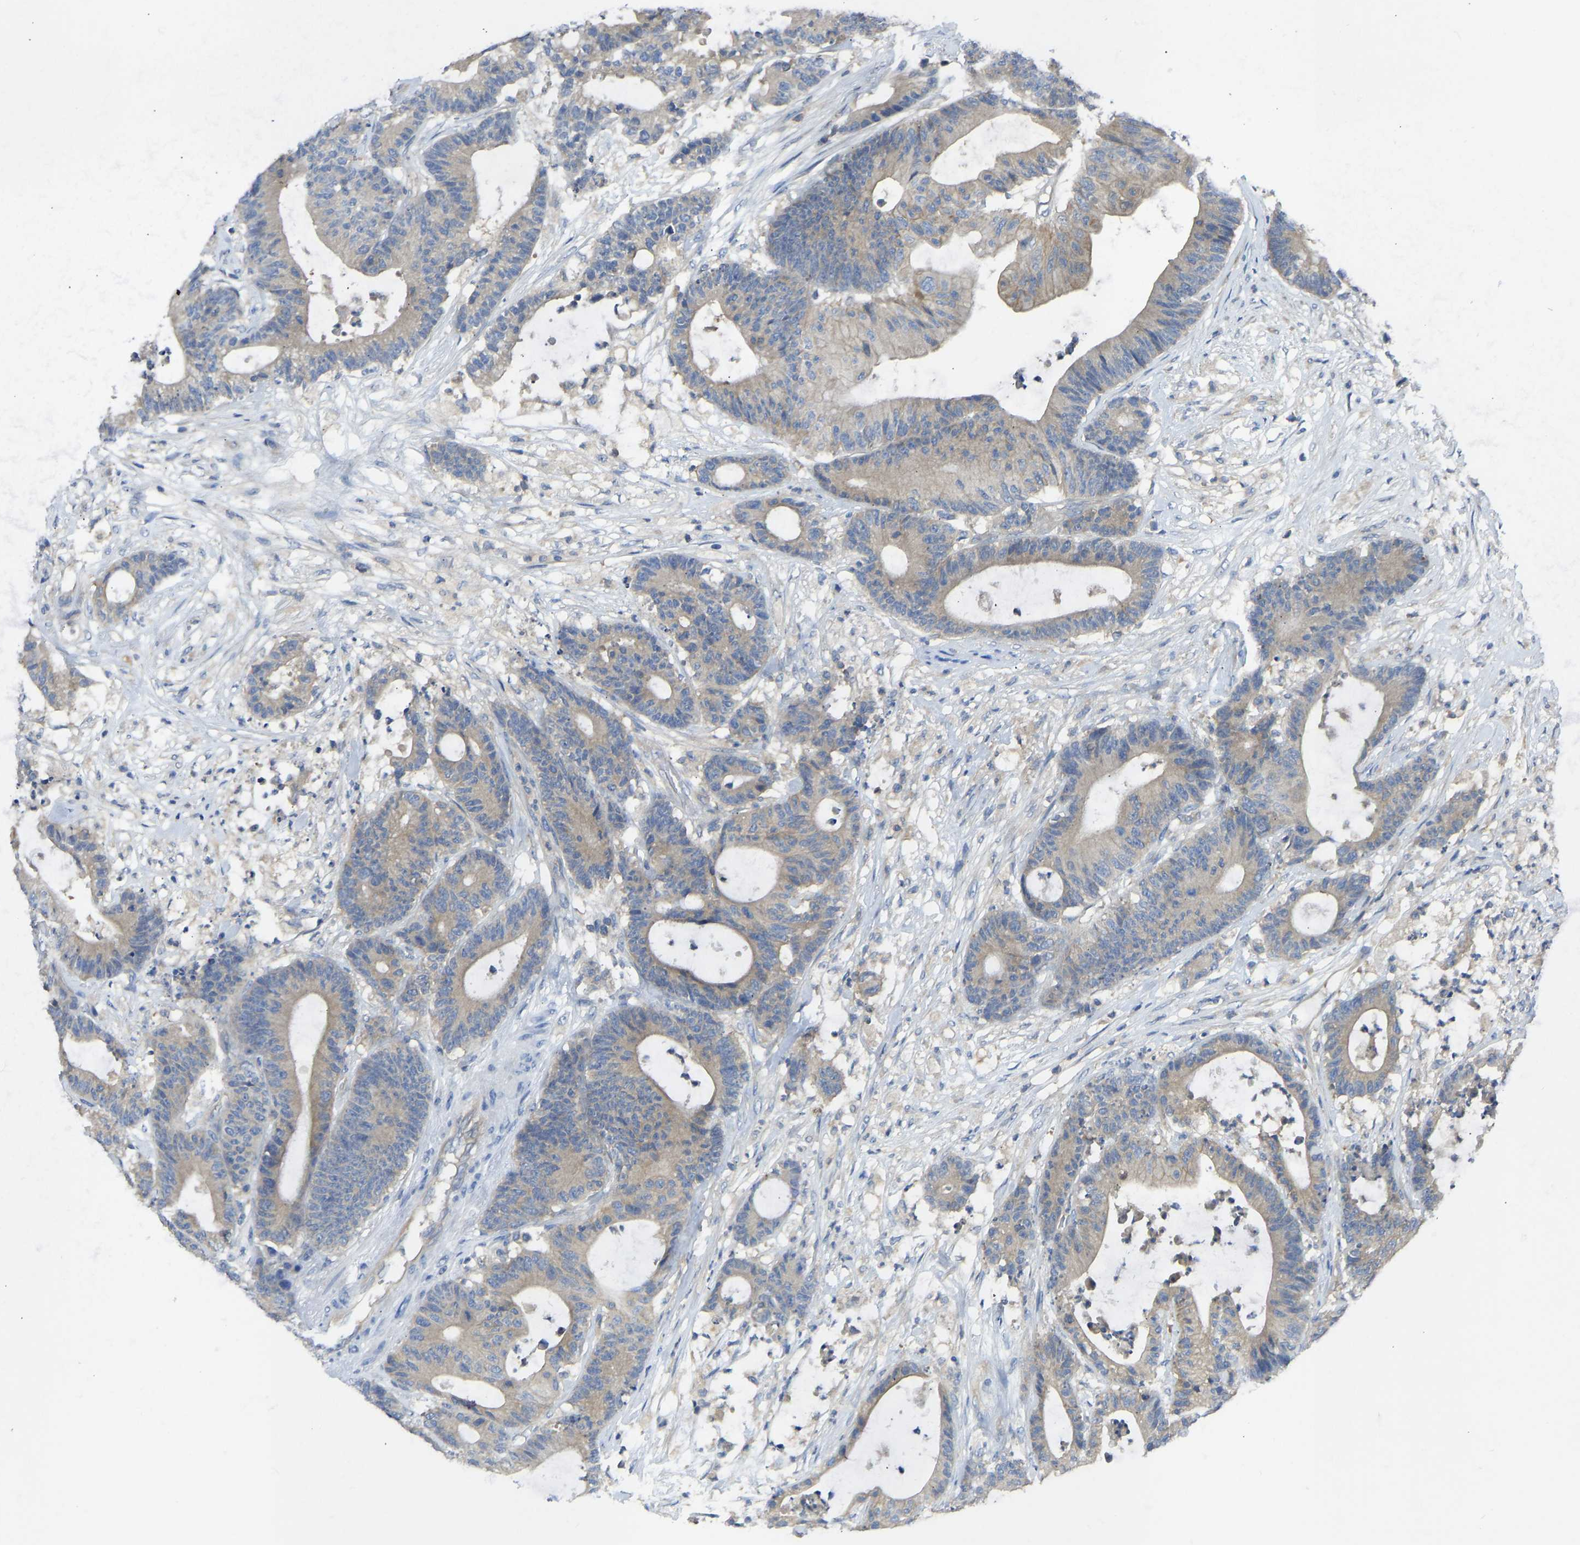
{"staining": {"intensity": "weak", "quantity": ">75%", "location": "cytoplasmic/membranous"}, "tissue": "colorectal cancer", "cell_type": "Tumor cells", "image_type": "cancer", "snomed": [{"axis": "morphology", "description": "Adenocarcinoma, NOS"}, {"axis": "topography", "description": "Colon"}], "caption": "Weak cytoplasmic/membranous positivity for a protein is identified in about >75% of tumor cells of colorectal cancer using IHC.", "gene": "PPP3CA", "patient": {"sex": "female", "age": 84}}